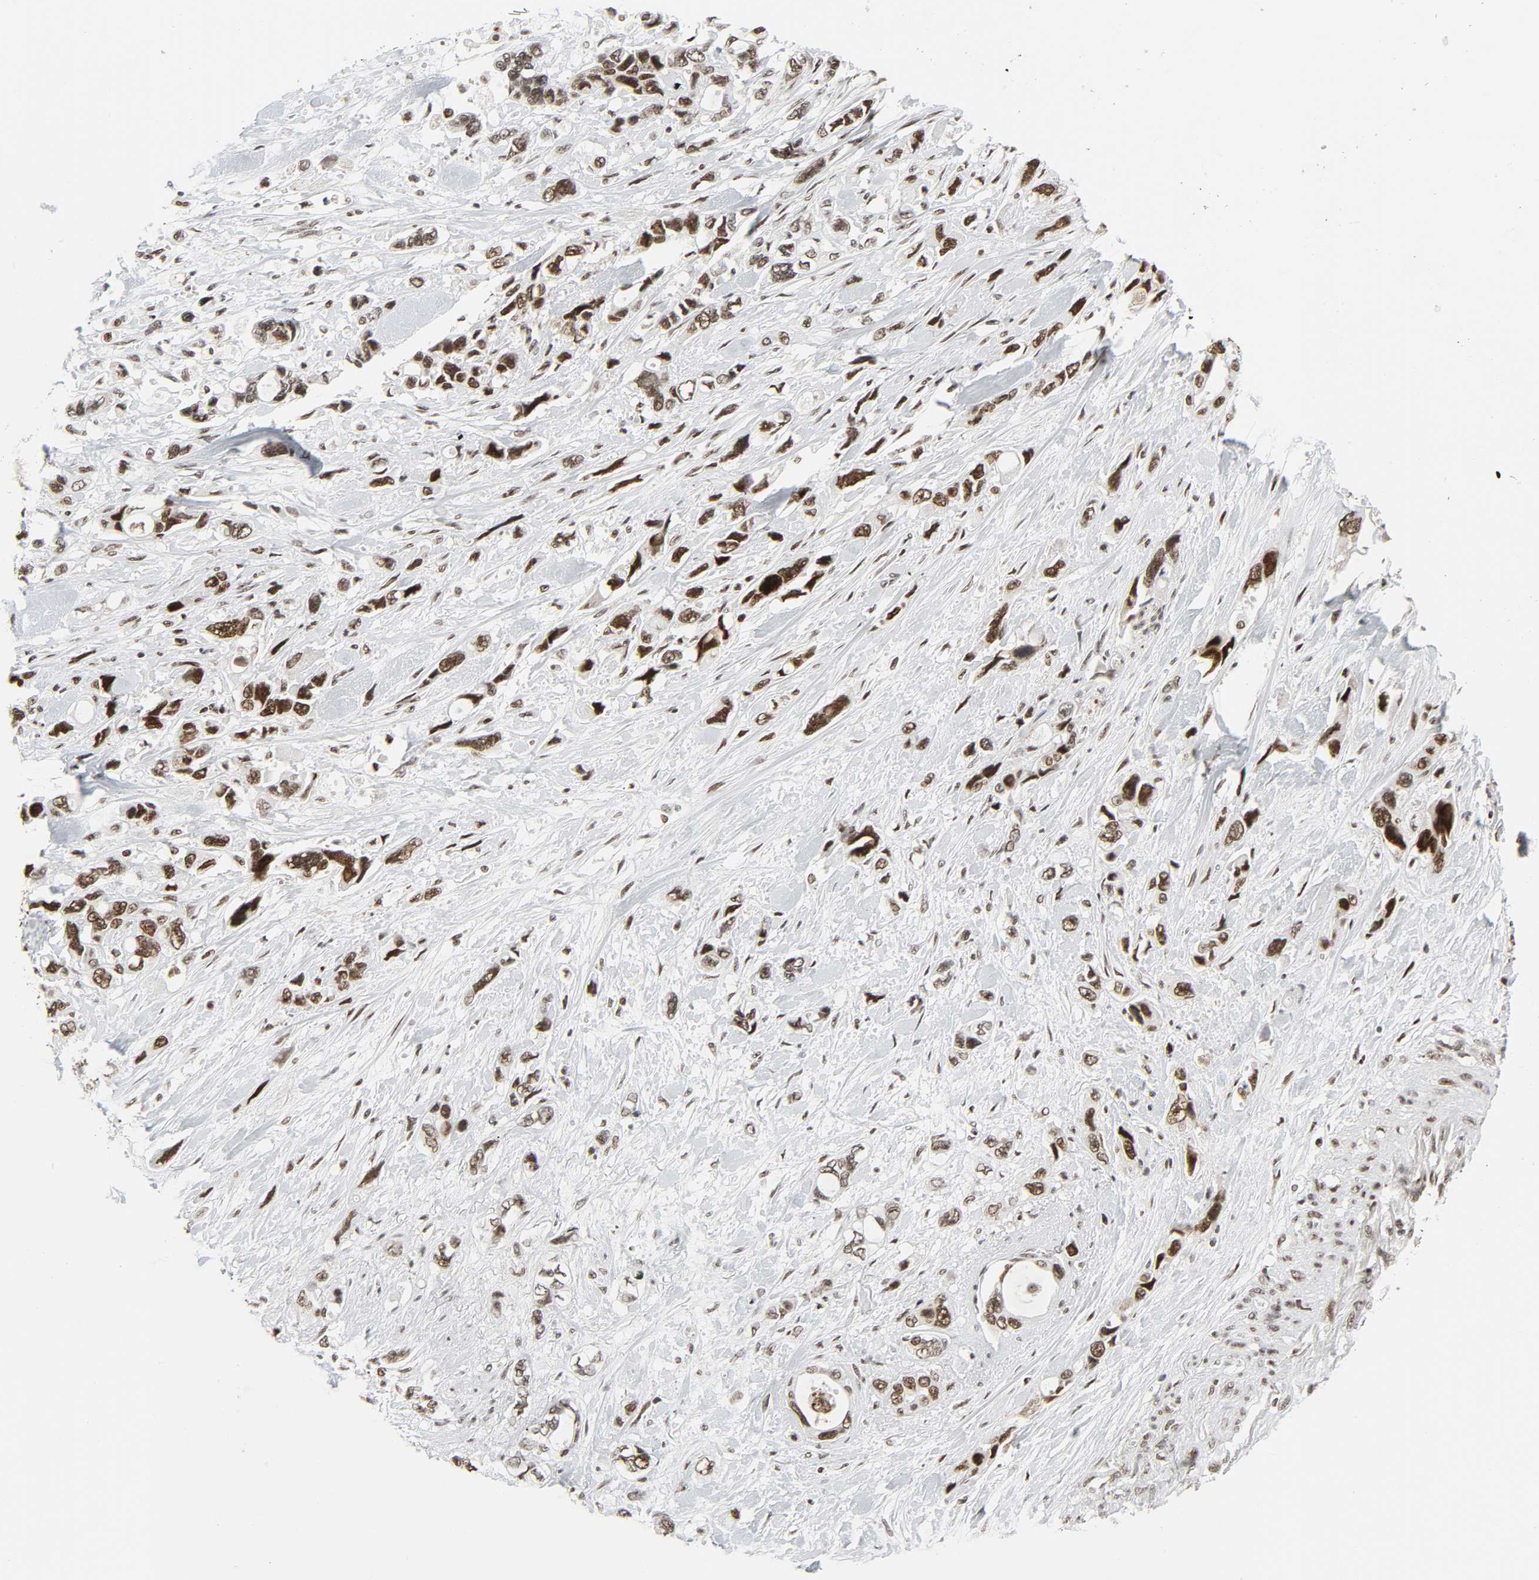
{"staining": {"intensity": "strong", "quantity": ">75%", "location": "nuclear"}, "tissue": "pancreatic cancer", "cell_type": "Tumor cells", "image_type": "cancer", "snomed": [{"axis": "morphology", "description": "Adenocarcinoma, NOS"}, {"axis": "topography", "description": "Pancreas"}], "caption": "Protein expression analysis of pancreatic cancer (adenocarcinoma) displays strong nuclear expression in approximately >75% of tumor cells.", "gene": "CDK7", "patient": {"sex": "male", "age": 46}}